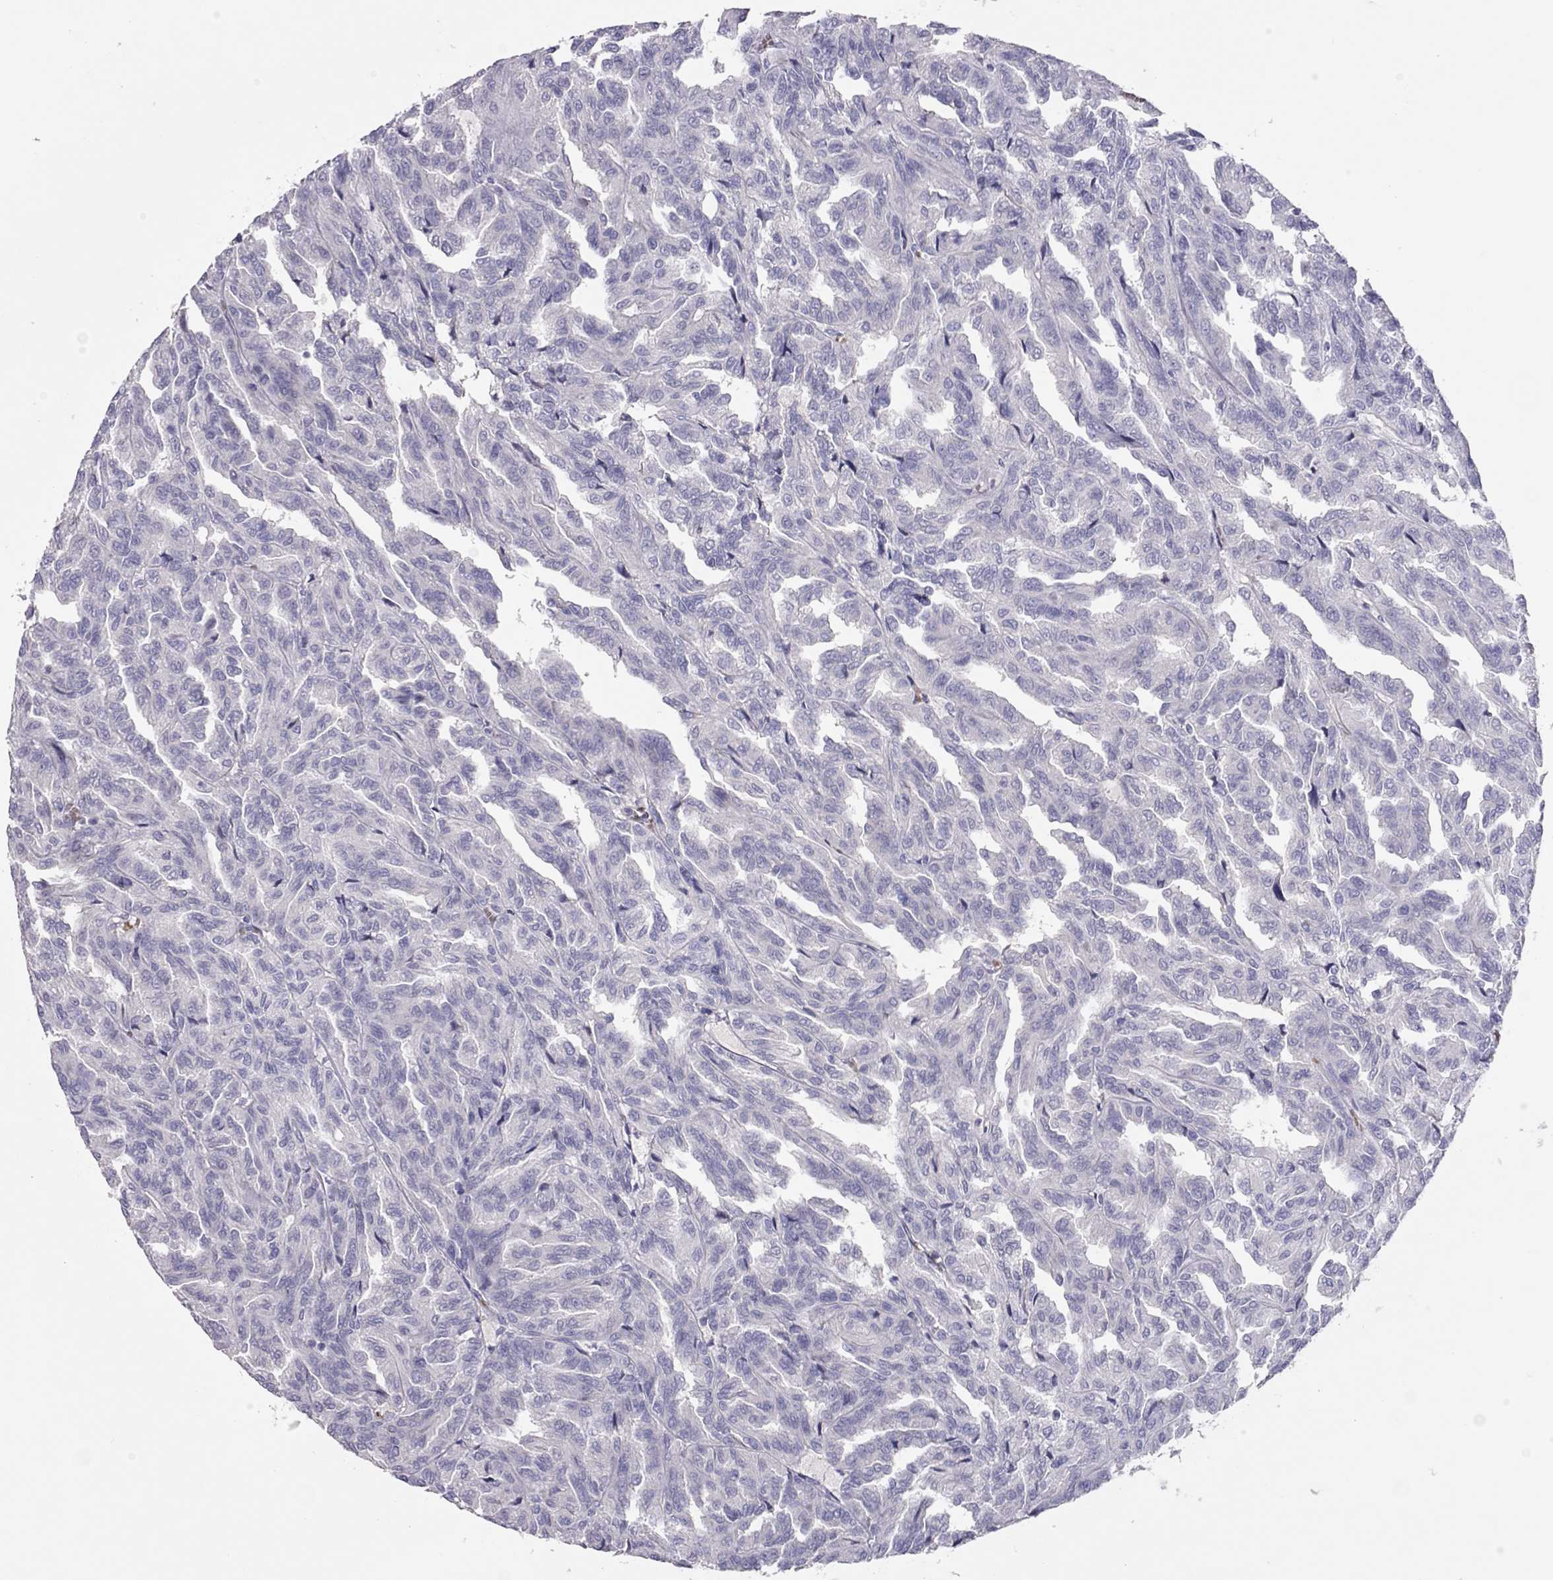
{"staining": {"intensity": "negative", "quantity": "none", "location": "none"}, "tissue": "renal cancer", "cell_type": "Tumor cells", "image_type": "cancer", "snomed": [{"axis": "morphology", "description": "Adenocarcinoma, NOS"}, {"axis": "topography", "description": "Kidney"}], "caption": "Immunohistochemical staining of renal cancer (adenocarcinoma) demonstrates no significant expression in tumor cells.", "gene": "RHD", "patient": {"sex": "male", "age": 79}}